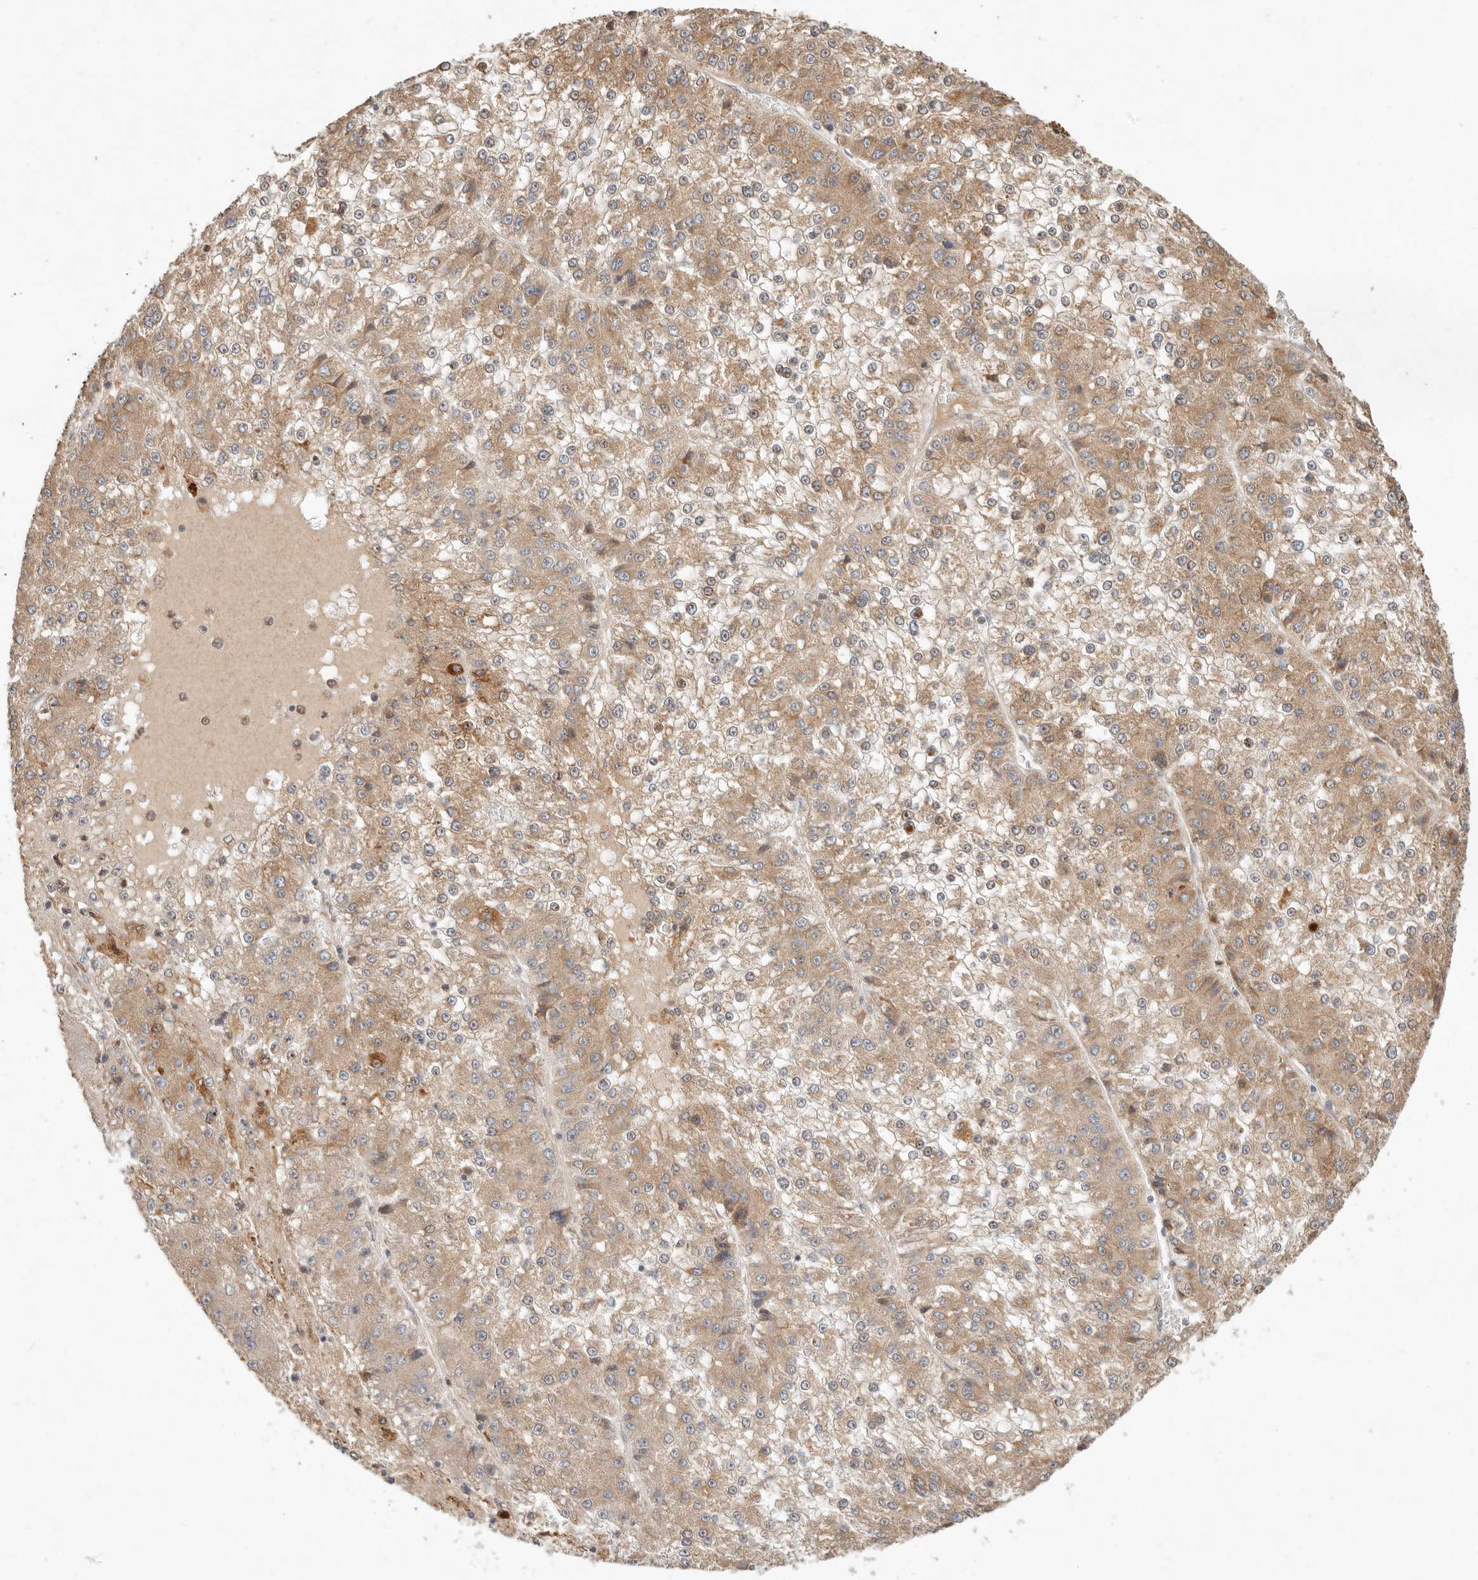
{"staining": {"intensity": "moderate", "quantity": ">75%", "location": "cytoplasmic/membranous"}, "tissue": "liver cancer", "cell_type": "Tumor cells", "image_type": "cancer", "snomed": [{"axis": "morphology", "description": "Carcinoma, Hepatocellular, NOS"}, {"axis": "topography", "description": "Liver"}], "caption": "A medium amount of moderate cytoplasmic/membranous expression is present in approximately >75% of tumor cells in liver hepatocellular carcinoma tissue.", "gene": "ARHGEF10L", "patient": {"sex": "female", "age": 73}}